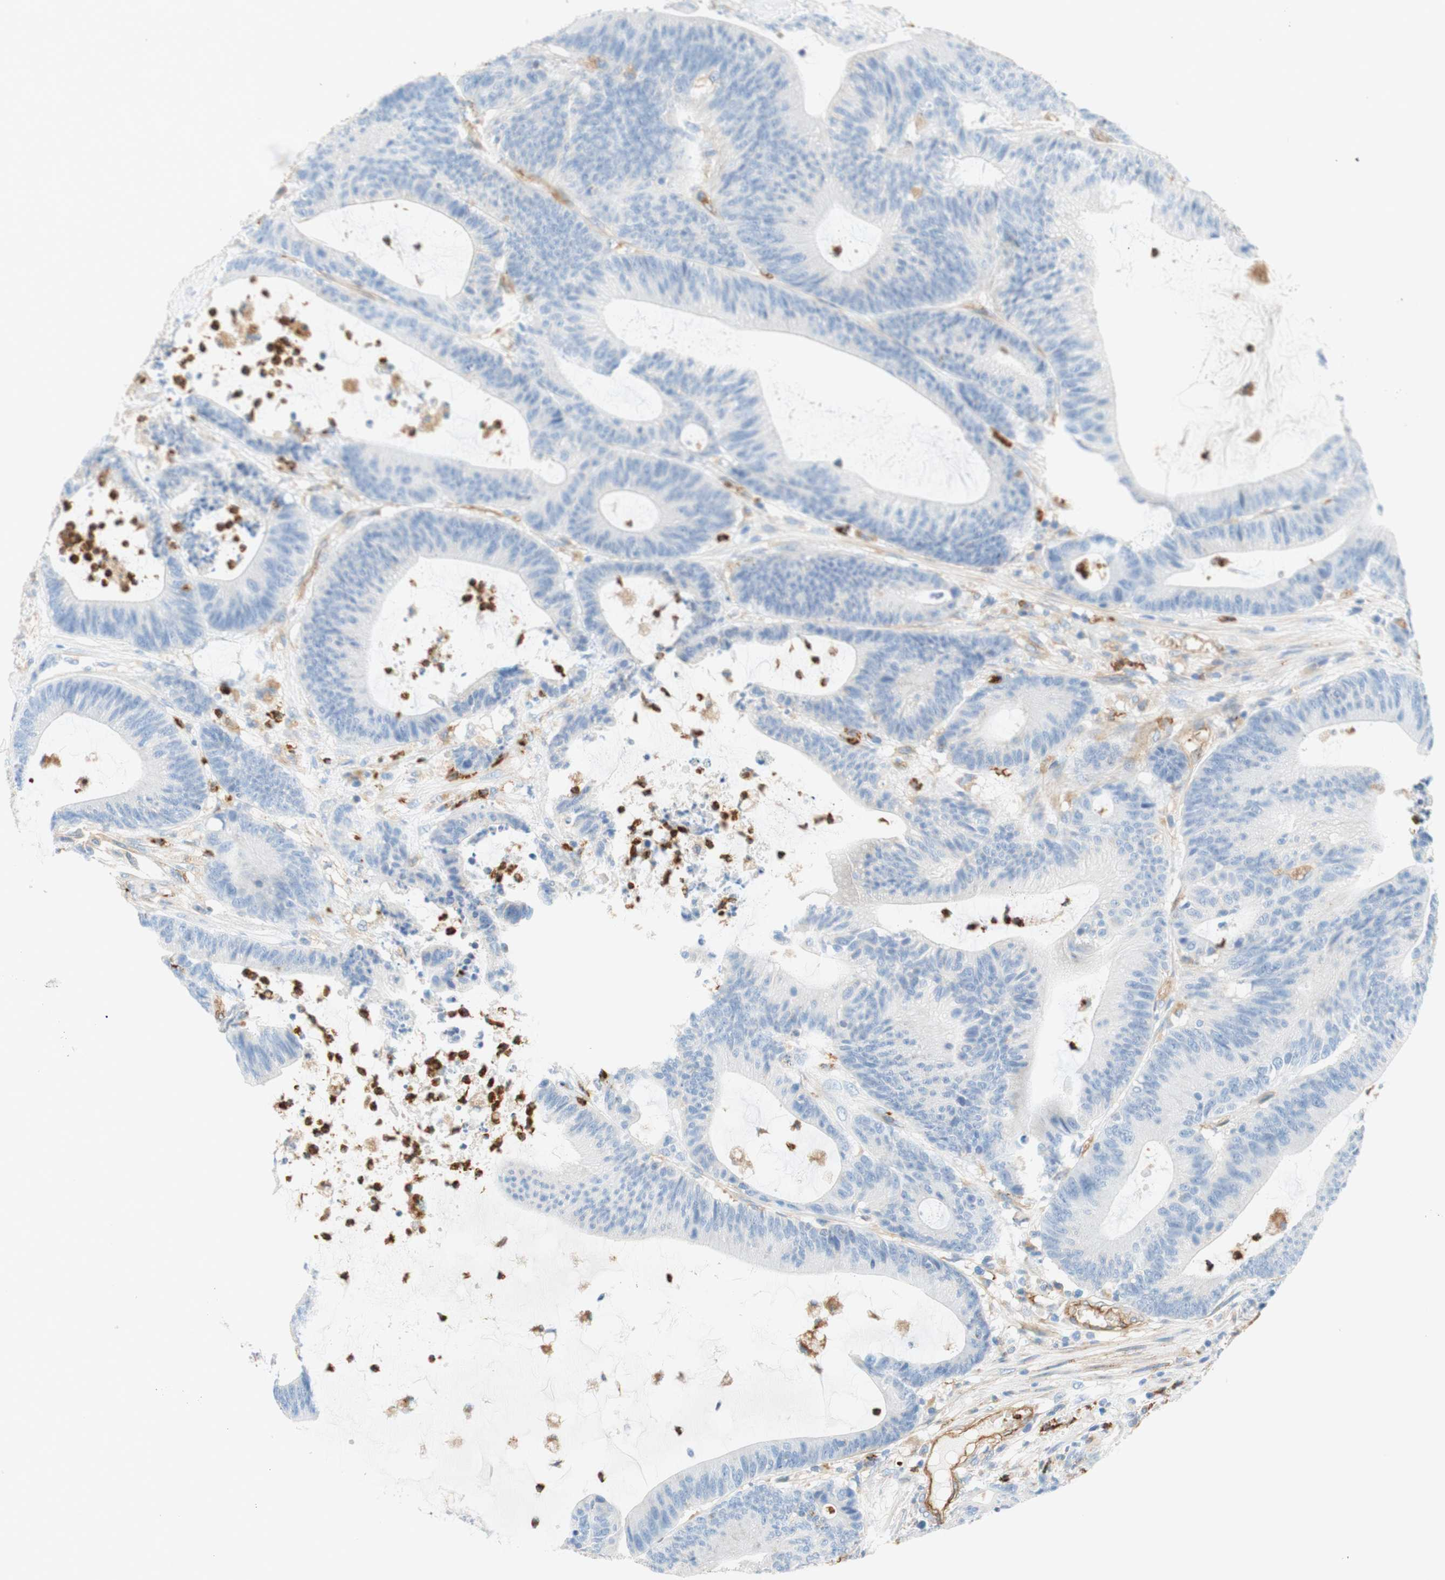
{"staining": {"intensity": "negative", "quantity": "none", "location": "none"}, "tissue": "colorectal cancer", "cell_type": "Tumor cells", "image_type": "cancer", "snomed": [{"axis": "morphology", "description": "Adenocarcinoma, NOS"}, {"axis": "topography", "description": "Colon"}], "caption": "The immunohistochemistry histopathology image has no significant positivity in tumor cells of colorectal cancer tissue.", "gene": "STOM", "patient": {"sex": "female", "age": 84}}